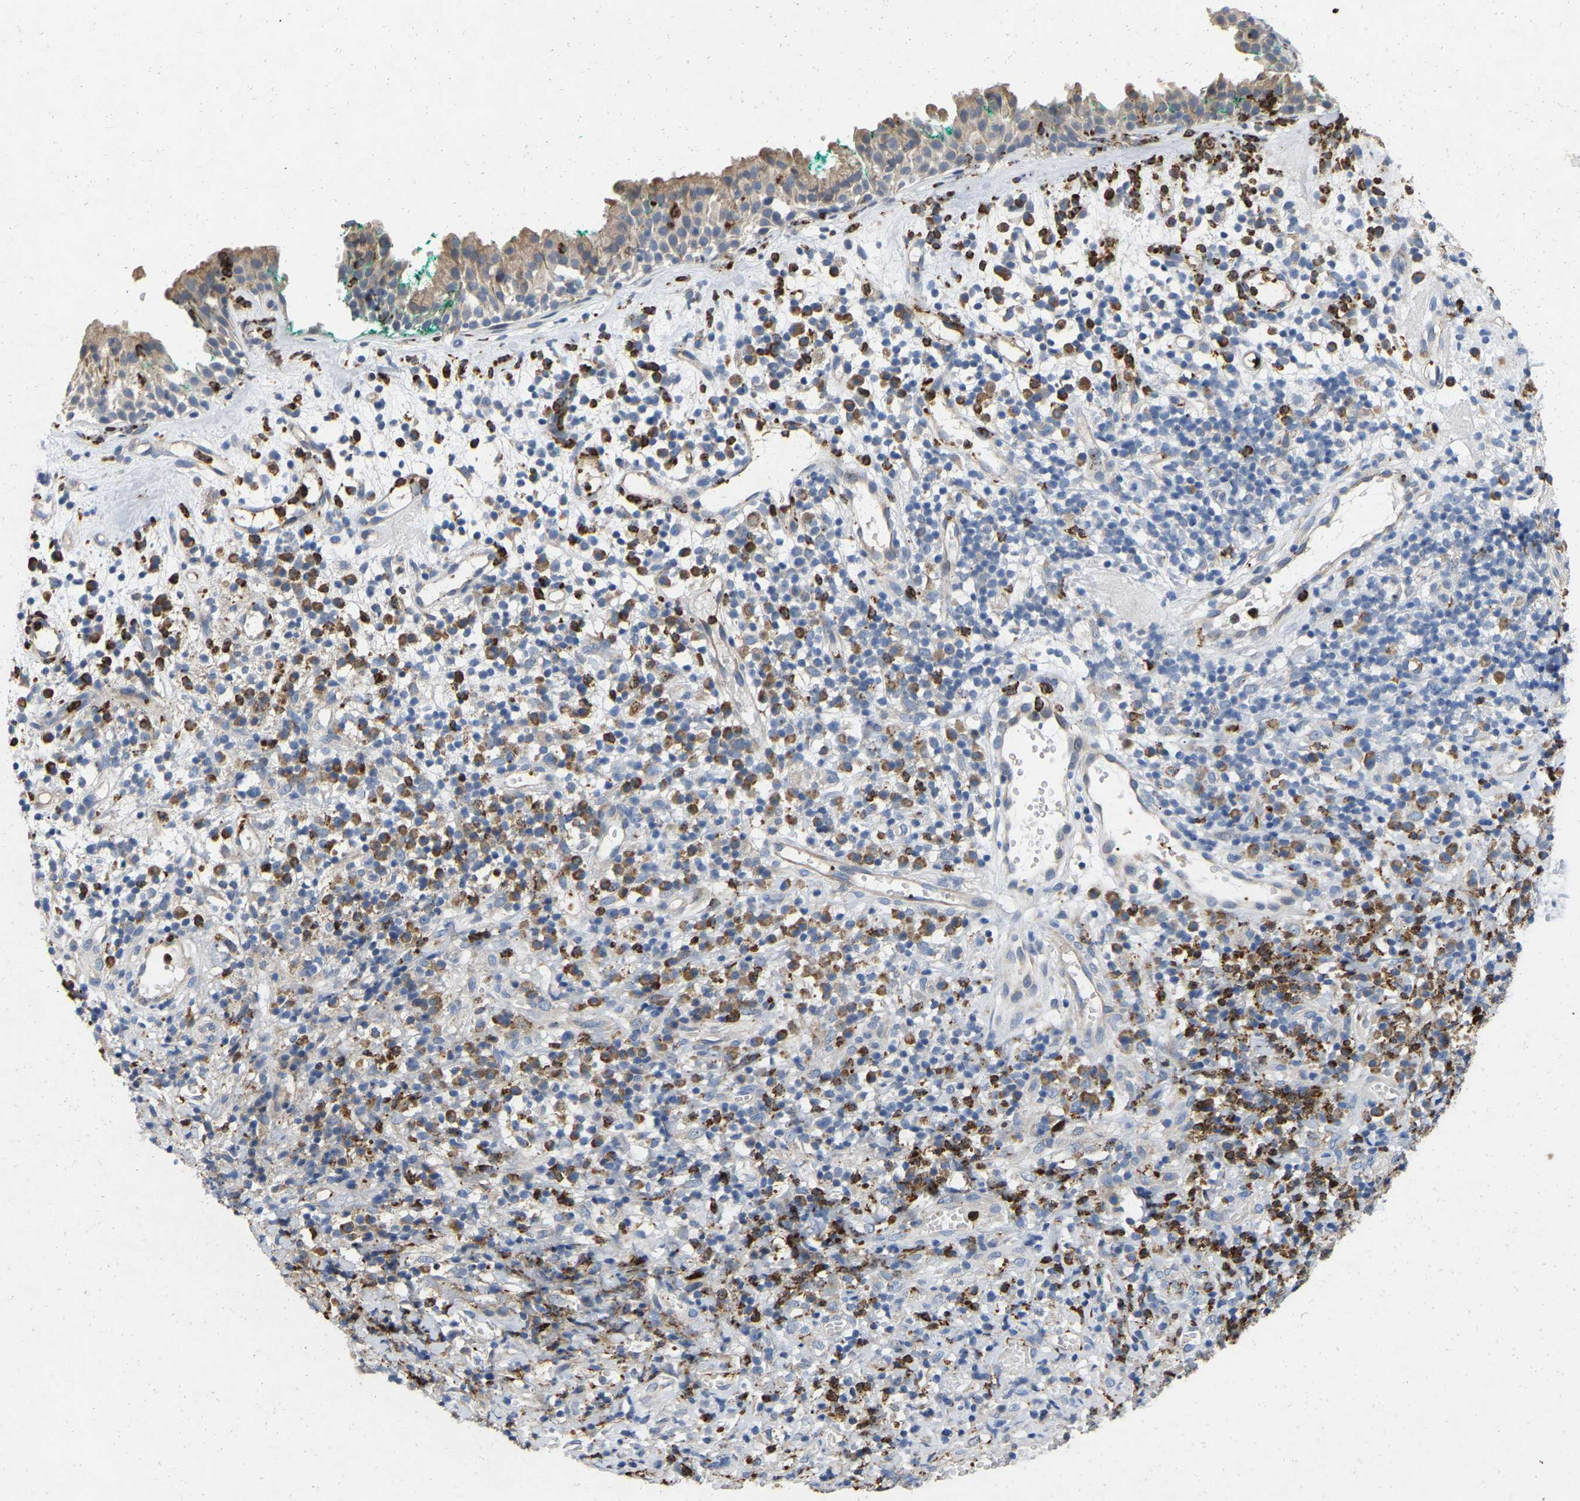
{"staining": {"intensity": "weak", "quantity": ">75%", "location": "cytoplasmic/membranous"}, "tissue": "nasopharynx", "cell_type": "Respiratory epithelial cells", "image_type": "normal", "snomed": [{"axis": "morphology", "description": "Normal tissue, NOS"}, {"axis": "morphology", "description": "Basal cell carcinoma"}, {"axis": "topography", "description": "Cartilage tissue"}, {"axis": "topography", "description": "Nasopharynx"}, {"axis": "topography", "description": "Oral tissue"}], "caption": "A micrograph showing weak cytoplasmic/membranous staining in approximately >75% of respiratory epithelial cells in benign nasopharynx, as visualized by brown immunohistochemical staining.", "gene": "RHEB", "patient": {"sex": "female", "age": 77}}